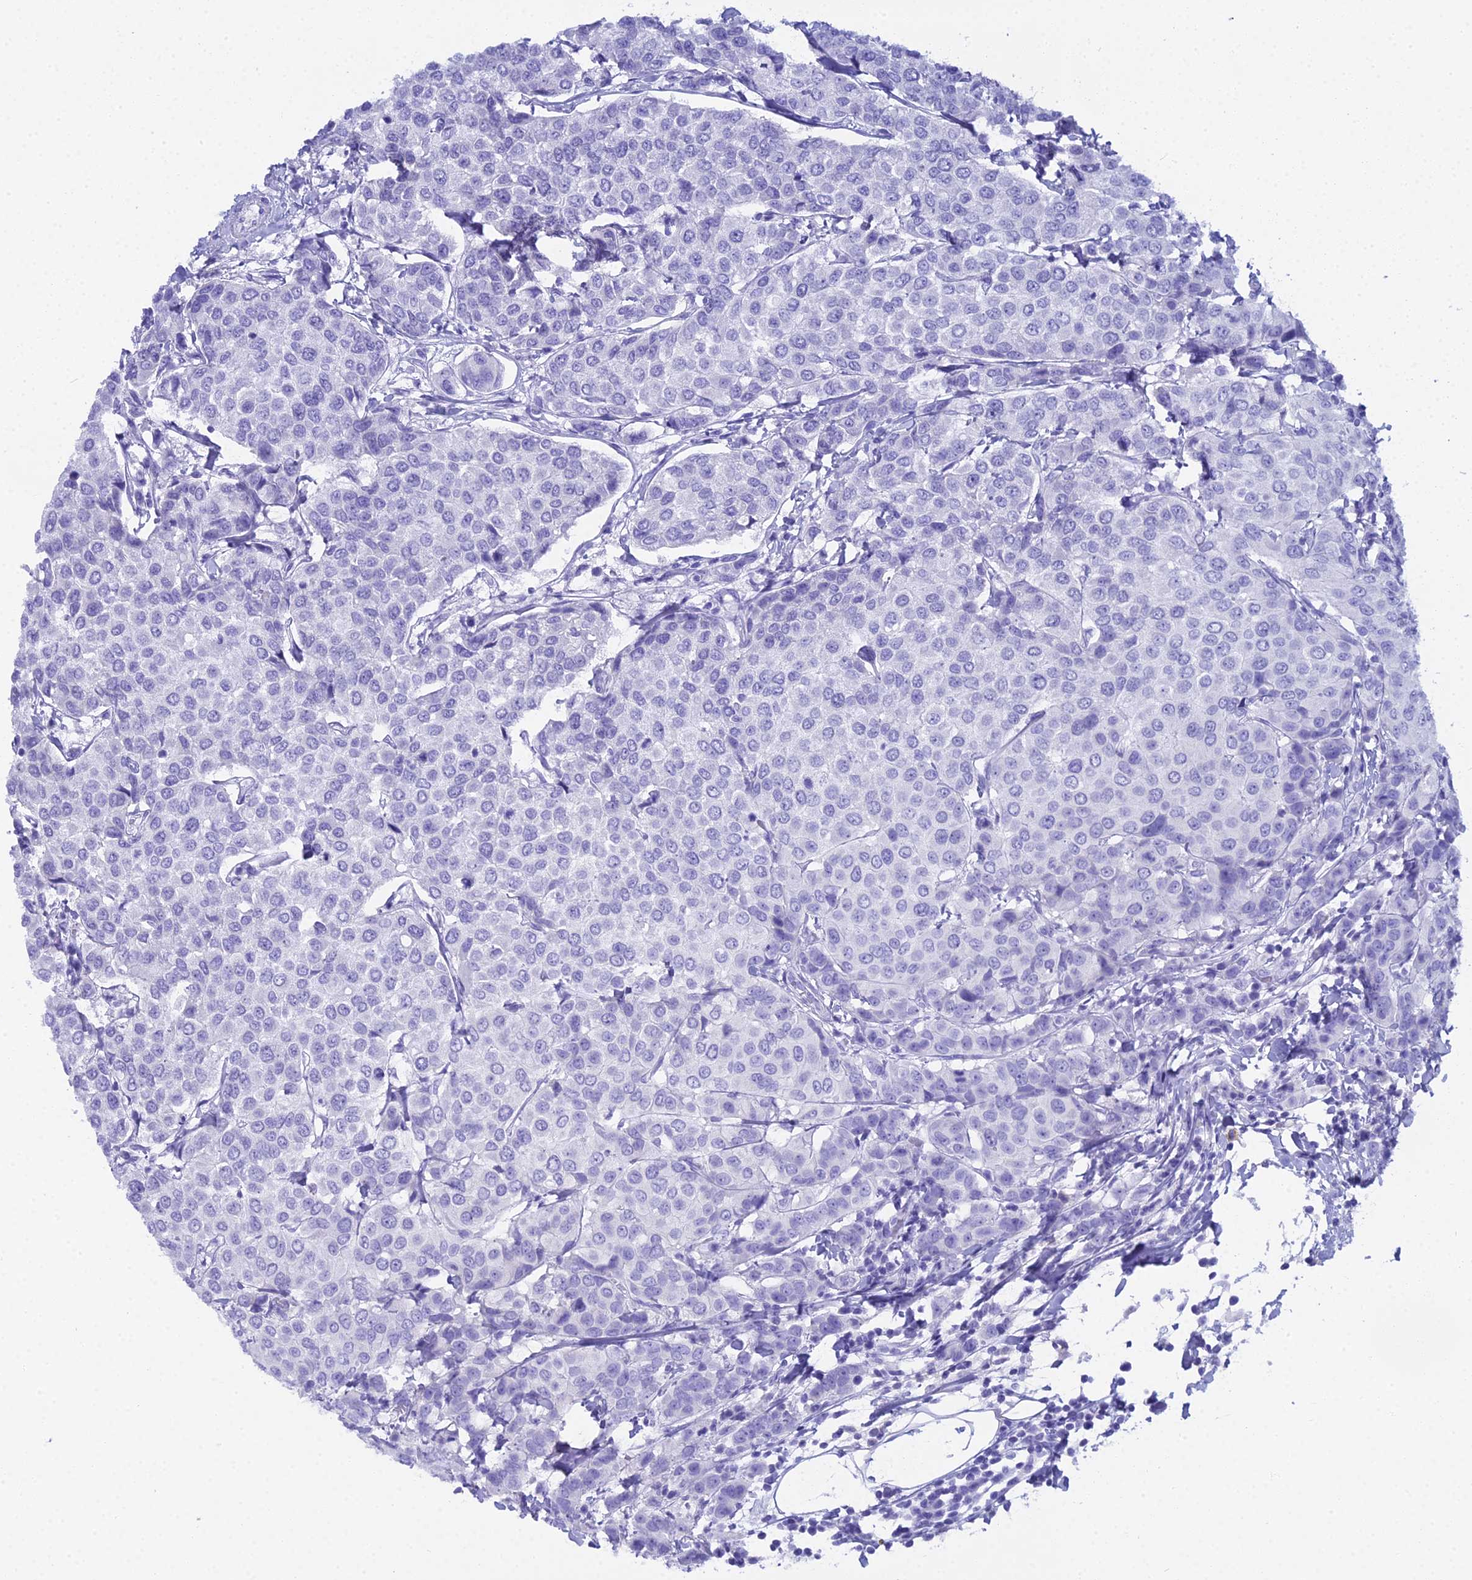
{"staining": {"intensity": "negative", "quantity": "none", "location": "none"}, "tissue": "breast cancer", "cell_type": "Tumor cells", "image_type": "cancer", "snomed": [{"axis": "morphology", "description": "Duct carcinoma"}, {"axis": "topography", "description": "Breast"}], "caption": "This is an IHC photomicrograph of invasive ductal carcinoma (breast). There is no expression in tumor cells.", "gene": "CGB2", "patient": {"sex": "female", "age": 55}}